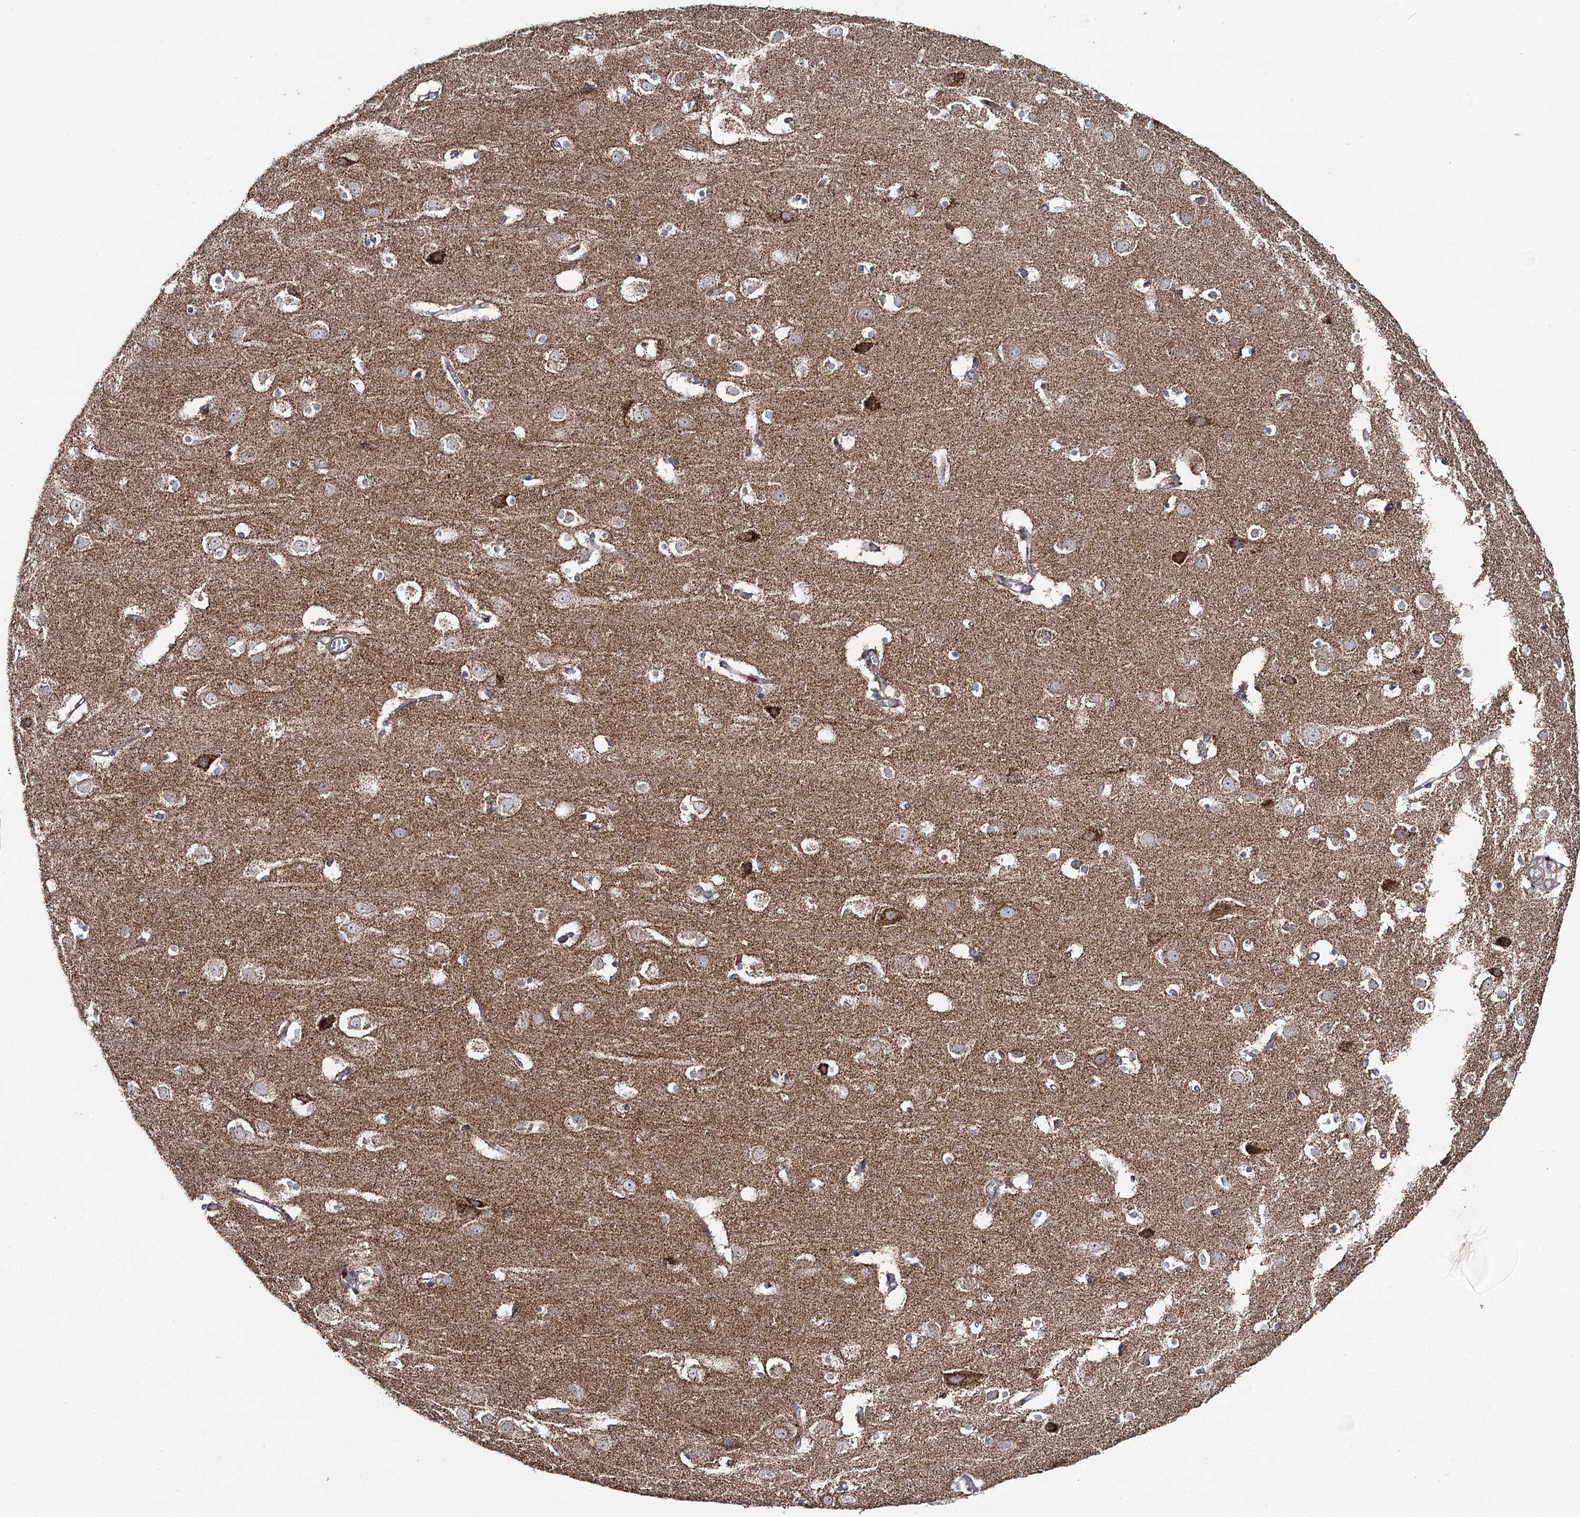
{"staining": {"intensity": "negative", "quantity": "none", "location": "none"}, "tissue": "cerebral cortex", "cell_type": "Endothelial cells", "image_type": "normal", "snomed": [{"axis": "morphology", "description": "Normal tissue, NOS"}, {"axis": "topography", "description": "Cerebral cortex"}], "caption": "Human cerebral cortex stained for a protein using IHC demonstrates no expression in endothelial cells.", "gene": "PDHX", "patient": {"sex": "male", "age": 54}}